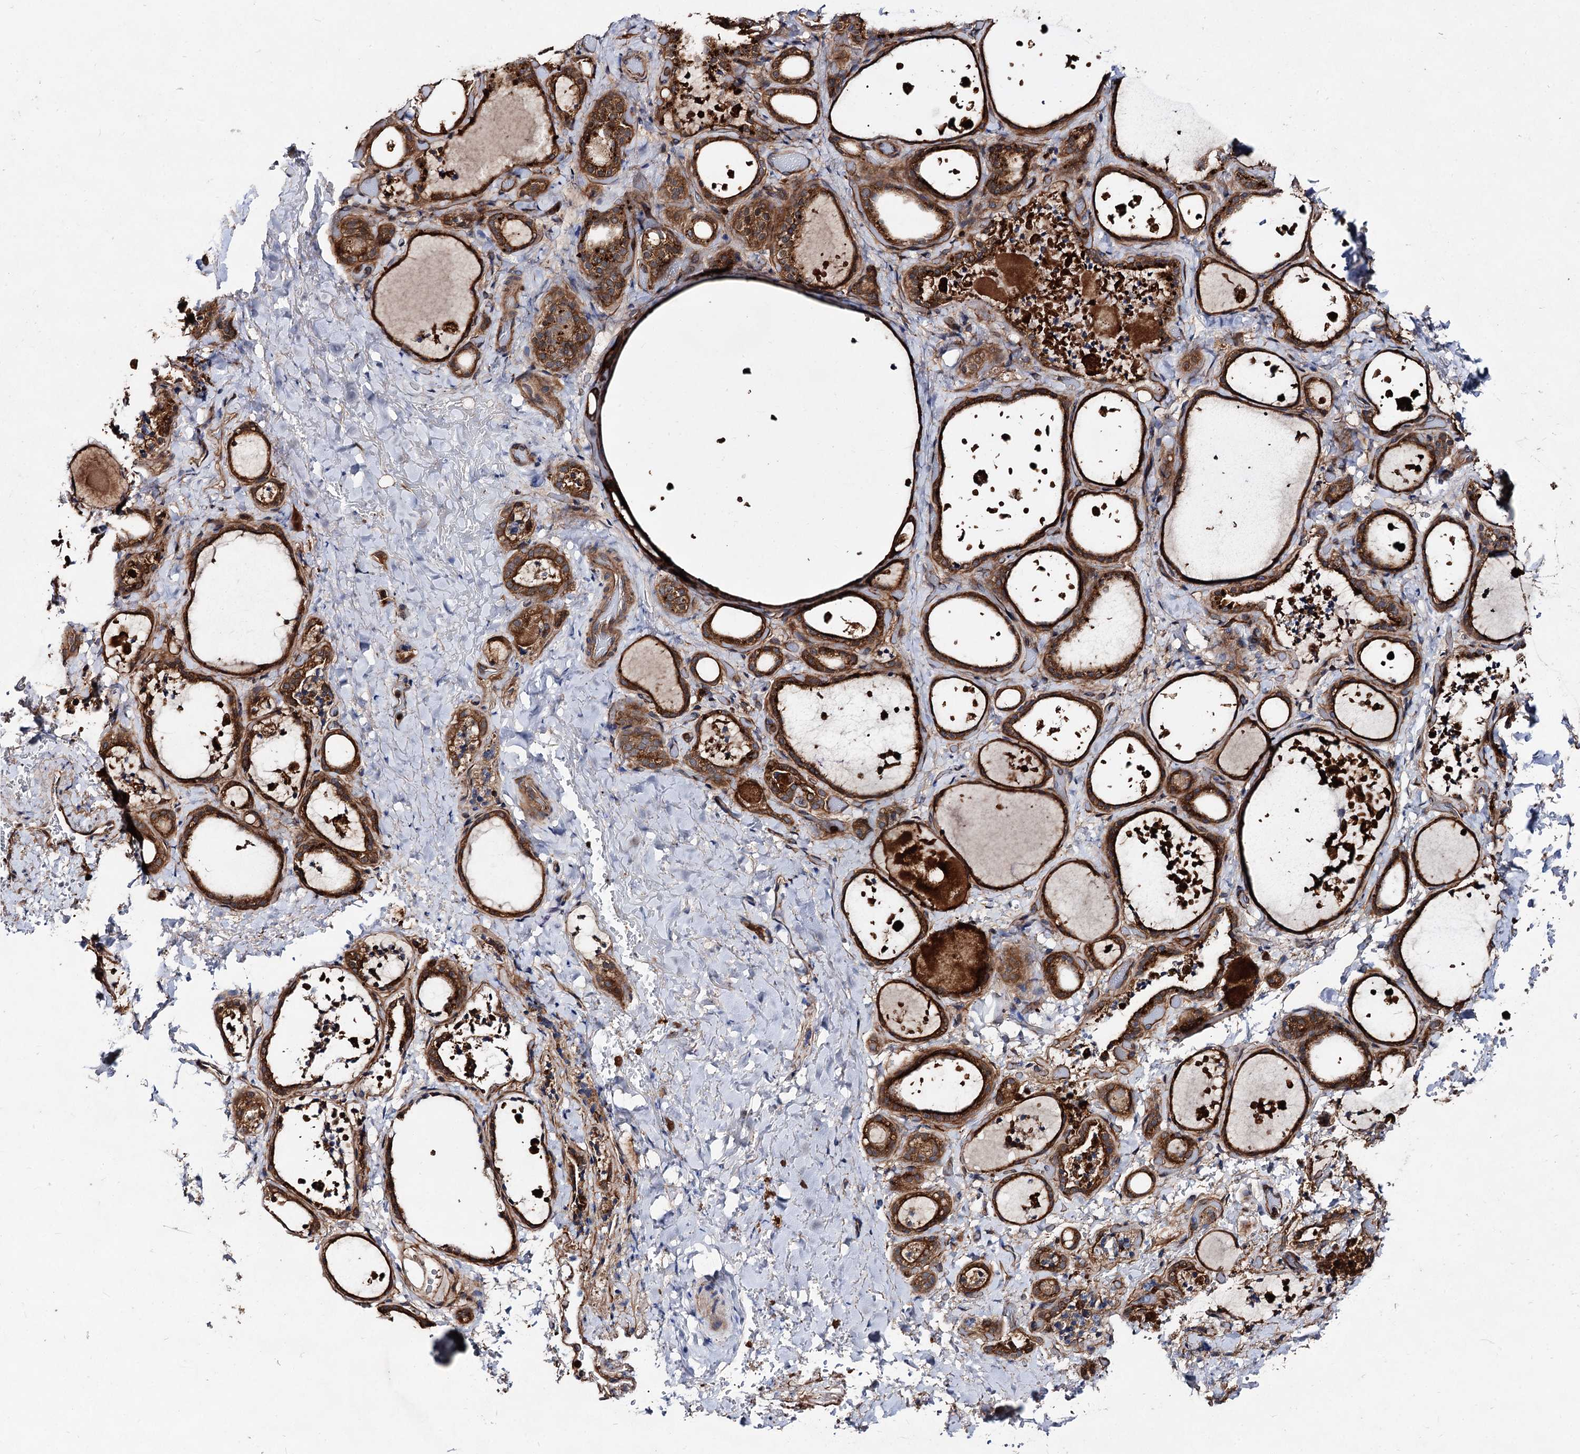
{"staining": {"intensity": "moderate", "quantity": ">75%", "location": "cytoplasmic/membranous"}, "tissue": "thyroid gland", "cell_type": "Glandular cells", "image_type": "normal", "snomed": [{"axis": "morphology", "description": "Normal tissue, NOS"}, {"axis": "topography", "description": "Thyroid gland"}], "caption": "The histopathology image reveals a brown stain indicating the presence of a protein in the cytoplasmic/membranous of glandular cells in thyroid gland. (DAB (3,3'-diaminobenzidine) IHC with brightfield microscopy, high magnification).", "gene": "VPS29", "patient": {"sex": "female", "age": 44}}